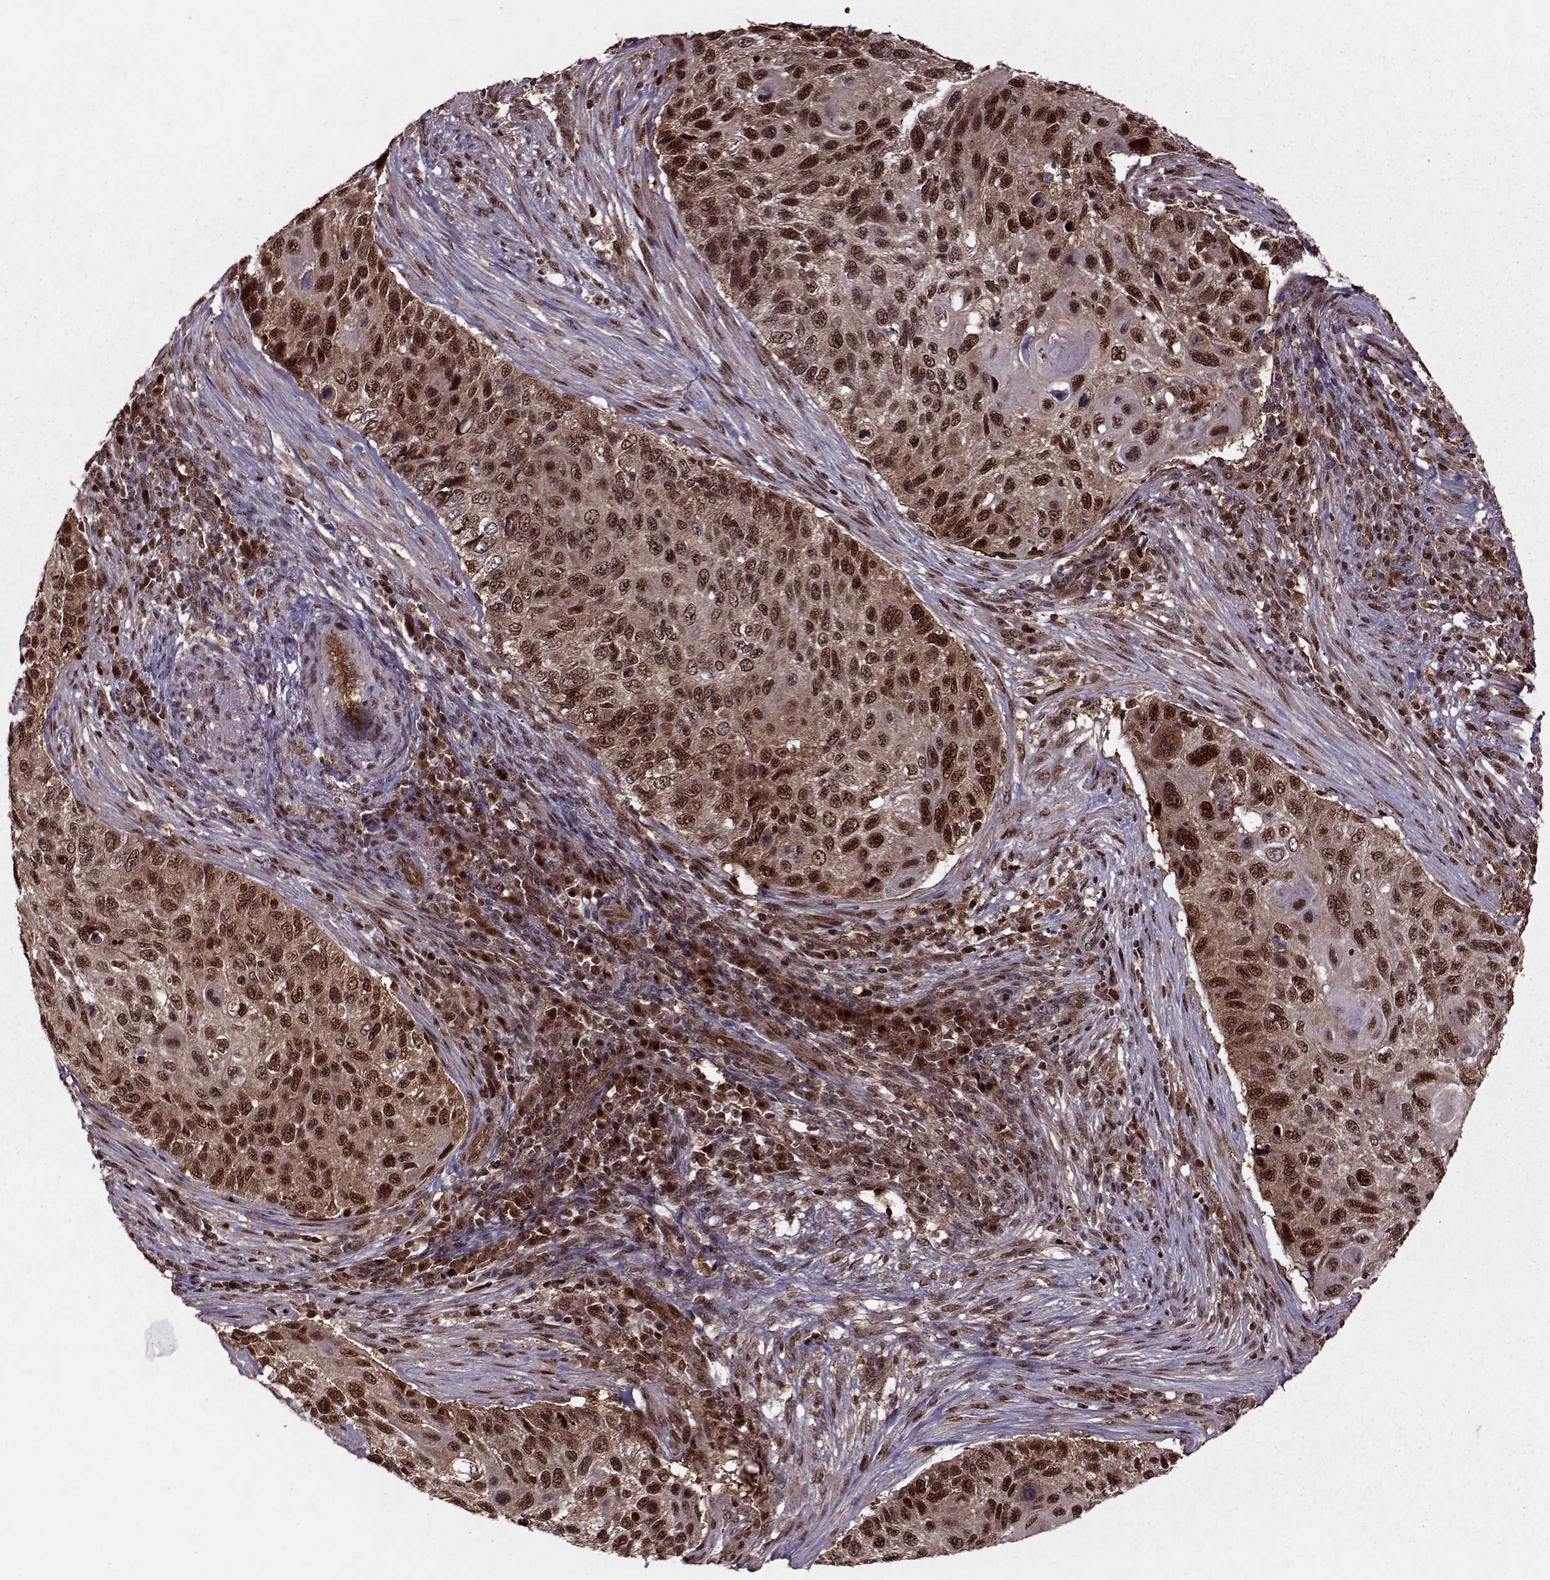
{"staining": {"intensity": "strong", "quantity": ">75%", "location": "cytoplasmic/membranous,nuclear"}, "tissue": "cervical cancer", "cell_type": "Tumor cells", "image_type": "cancer", "snomed": [{"axis": "morphology", "description": "Squamous cell carcinoma, NOS"}, {"axis": "topography", "description": "Cervix"}], "caption": "The immunohistochemical stain shows strong cytoplasmic/membranous and nuclear positivity in tumor cells of cervical cancer tissue.", "gene": "PSMA7", "patient": {"sex": "female", "age": 70}}